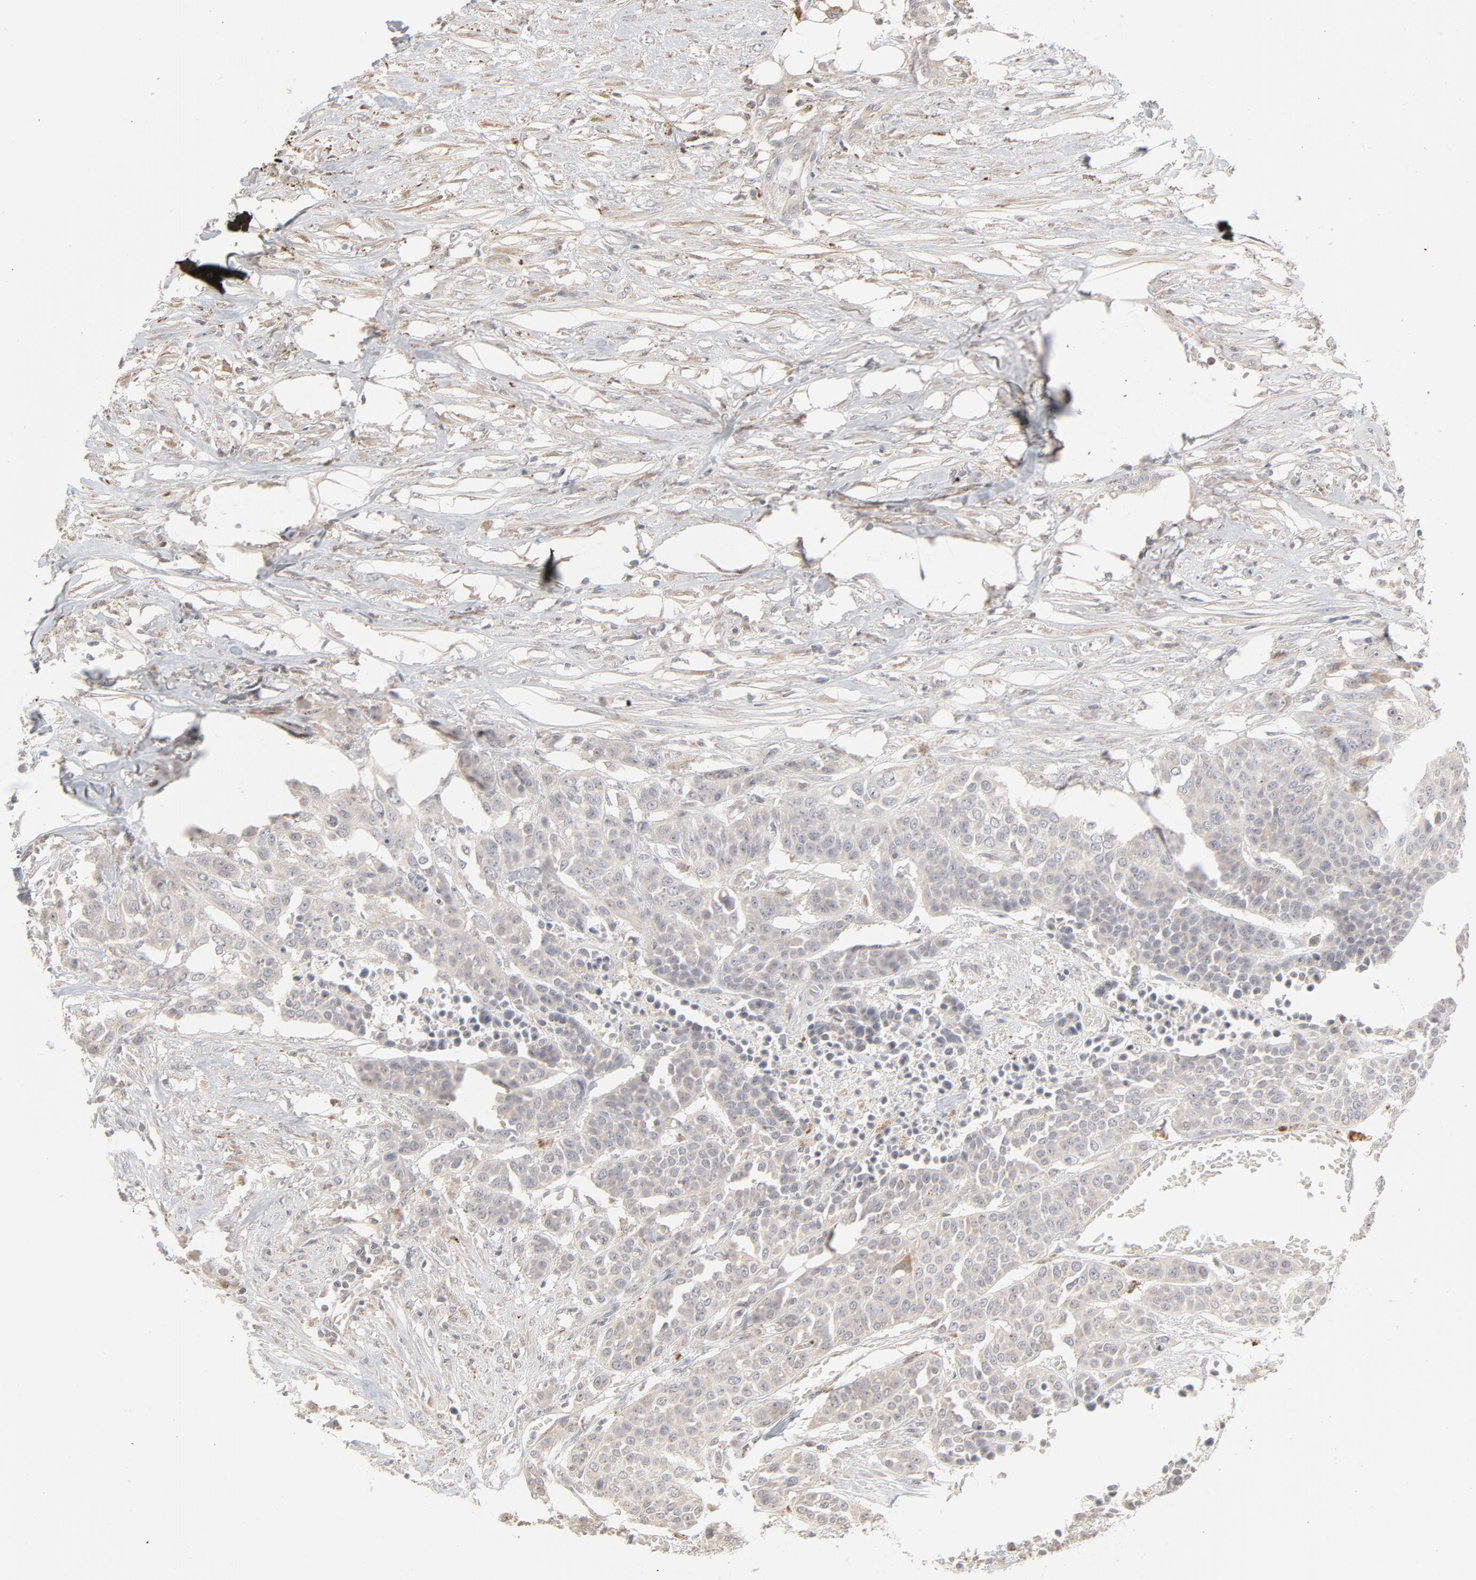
{"staining": {"intensity": "negative", "quantity": "none", "location": "none"}, "tissue": "urothelial cancer", "cell_type": "Tumor cells", "image_type": "cancer", "snomed": [{"axis": "morphology", "description": "Urothelial carcinoma, High grade"}, {"axis": "topography", "description": "Urinary bladder"}], "caption": "Immunohistochemistry (IHC) micrograph of urothelial carcinoma (high-grade) stained for a protein (brown), which shows no staining in tumor cells.", "gene": "POMT2", "patient": {"sex": "male", "age": 74}}